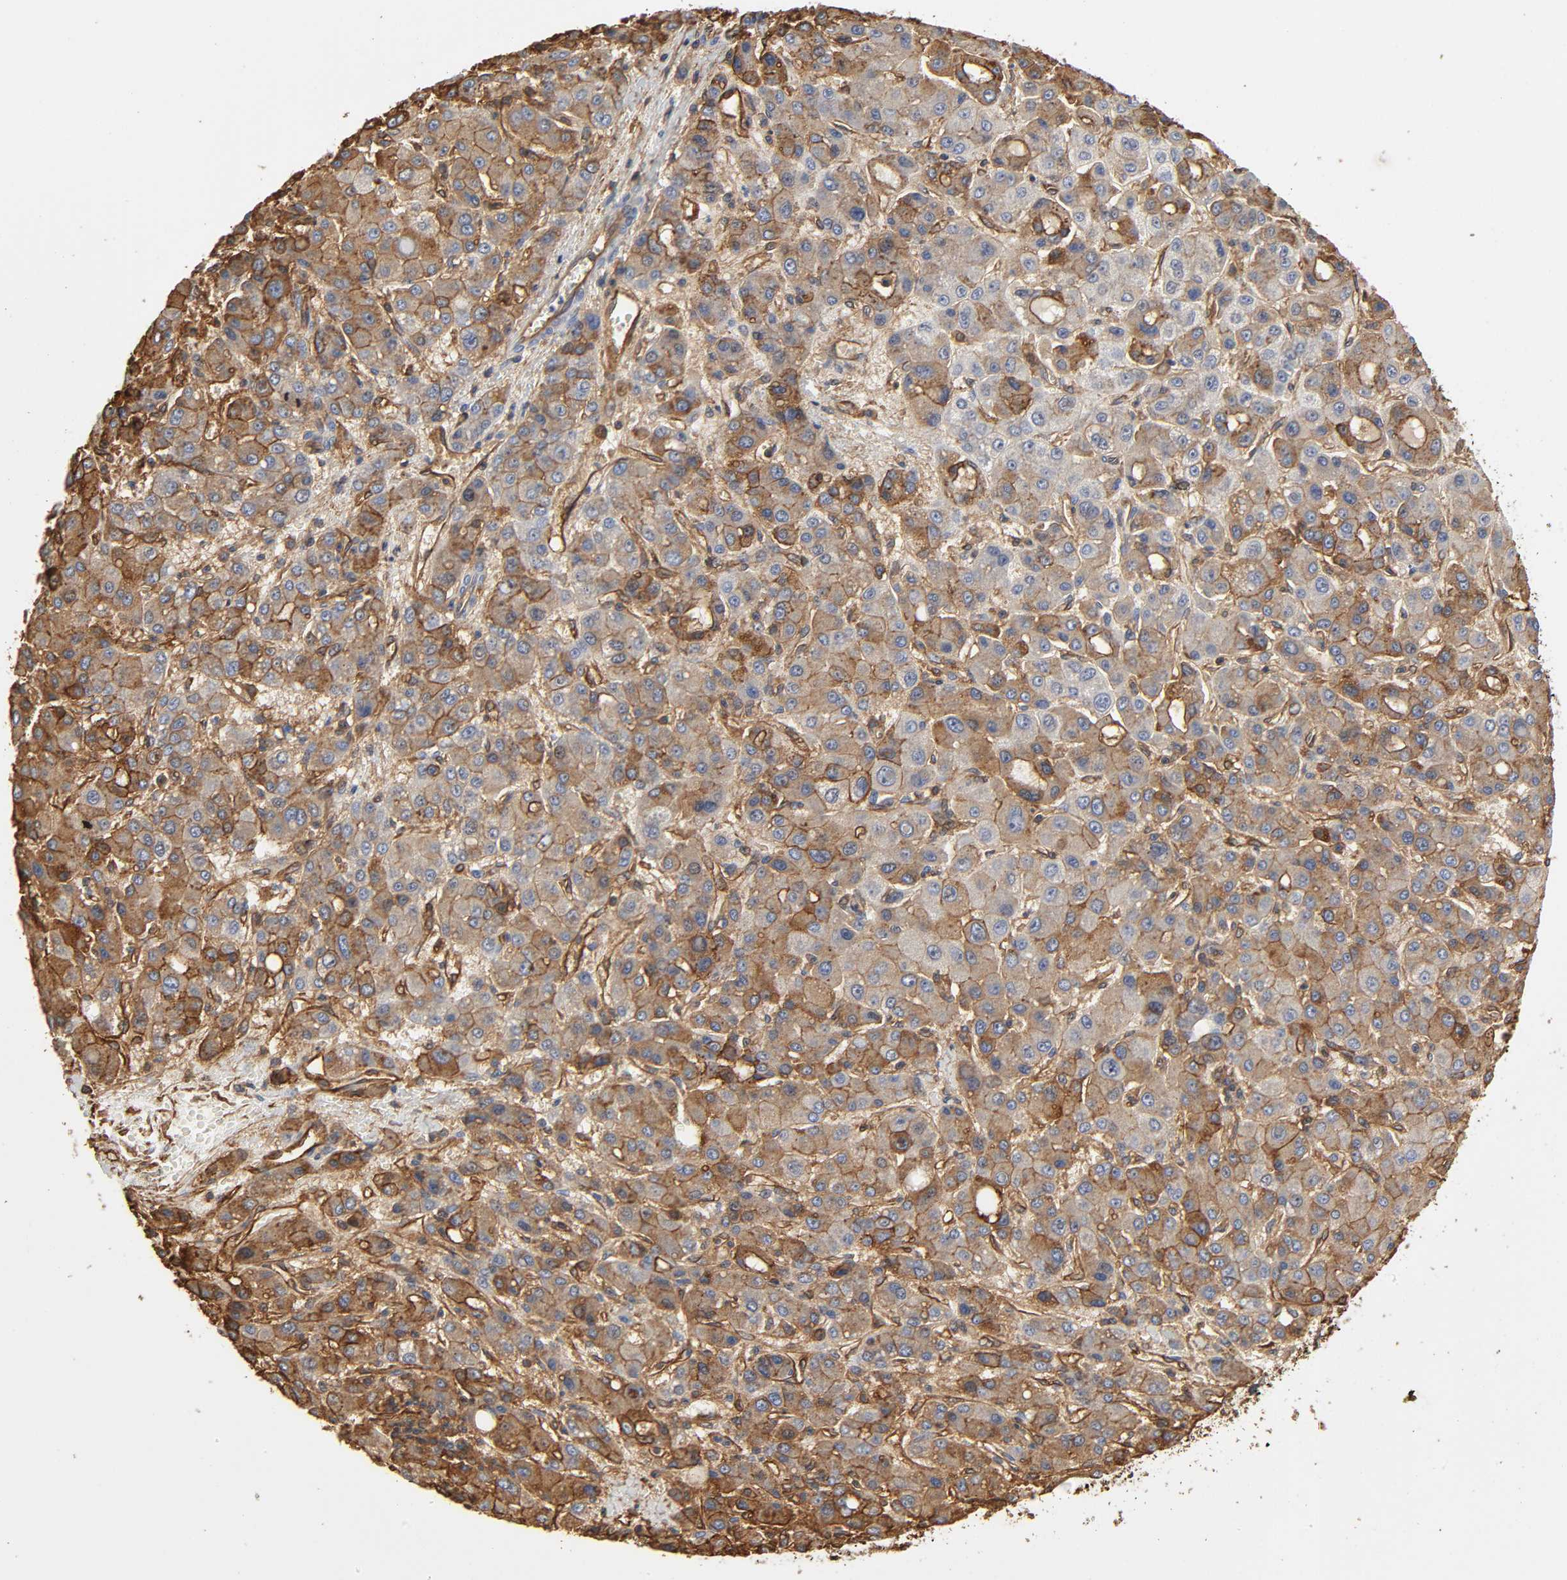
{"staining": {"intensity": "moderate", "quantity": ">75%", "location": "cytoplasmic/membranous"}, "tissue": "liver cancer", "cell_type": "Tumor cells", "image_type": "cancer", "snomed": [{"axis": "morphology", "description": "Carcinoma, Hepatocellular, NOS"}, {"axis": "topography", "description": "Liver"}], "caption": "This histopathology image shows IHC staining of liver hepatocellular carcinoma, with medium moderate cytoplasmic/membranous expression in about >75% of tumor cells.", "gene": "ANXA2", "patient": {"sex": "male", "age": 55}}